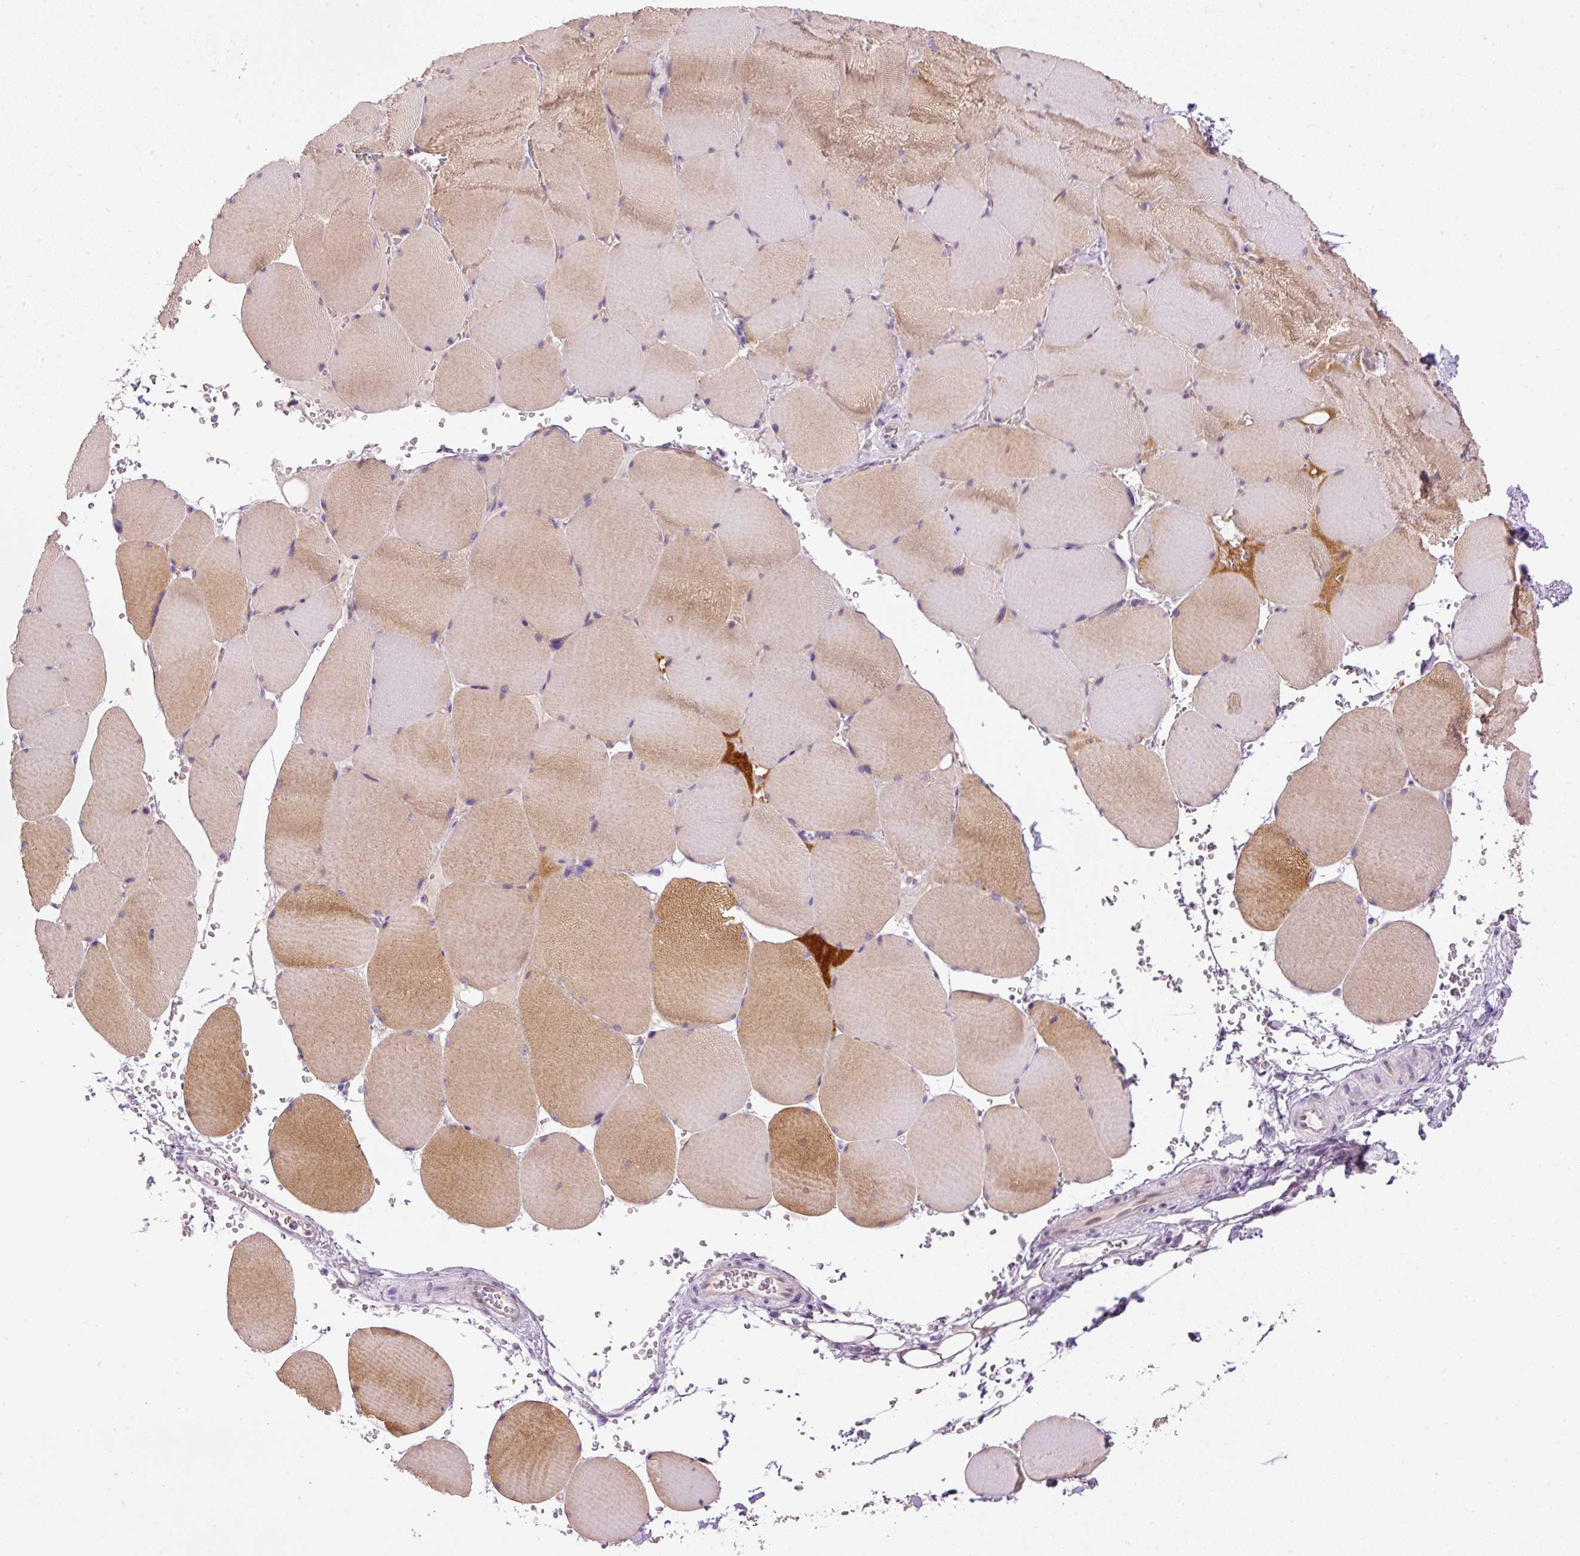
{"staining": {"intensity": "moderate", "quantity": "25%-75%", "location": "cytoplasmic/membranous"}, "tissue": "skeletal muscle", "cell_type": "Myocytes", "image_type": "normal", "snomed": [{"axis": "morphology", "description": "Normal tissue, NOS"}, {"axis": "topography", "description": "Skeletal muscle"}, {"axis": "topography", "description": "Head-Neck"}], "caption": "This is a micrograph of immunohistochemistry (IHC) staining of benign skeletal muscle, which shows moderate positivity in the cytoplasmic/membranous of myocytes.", "gene": "KPNA2", "patient": {"sex": "male", "age": 66}}